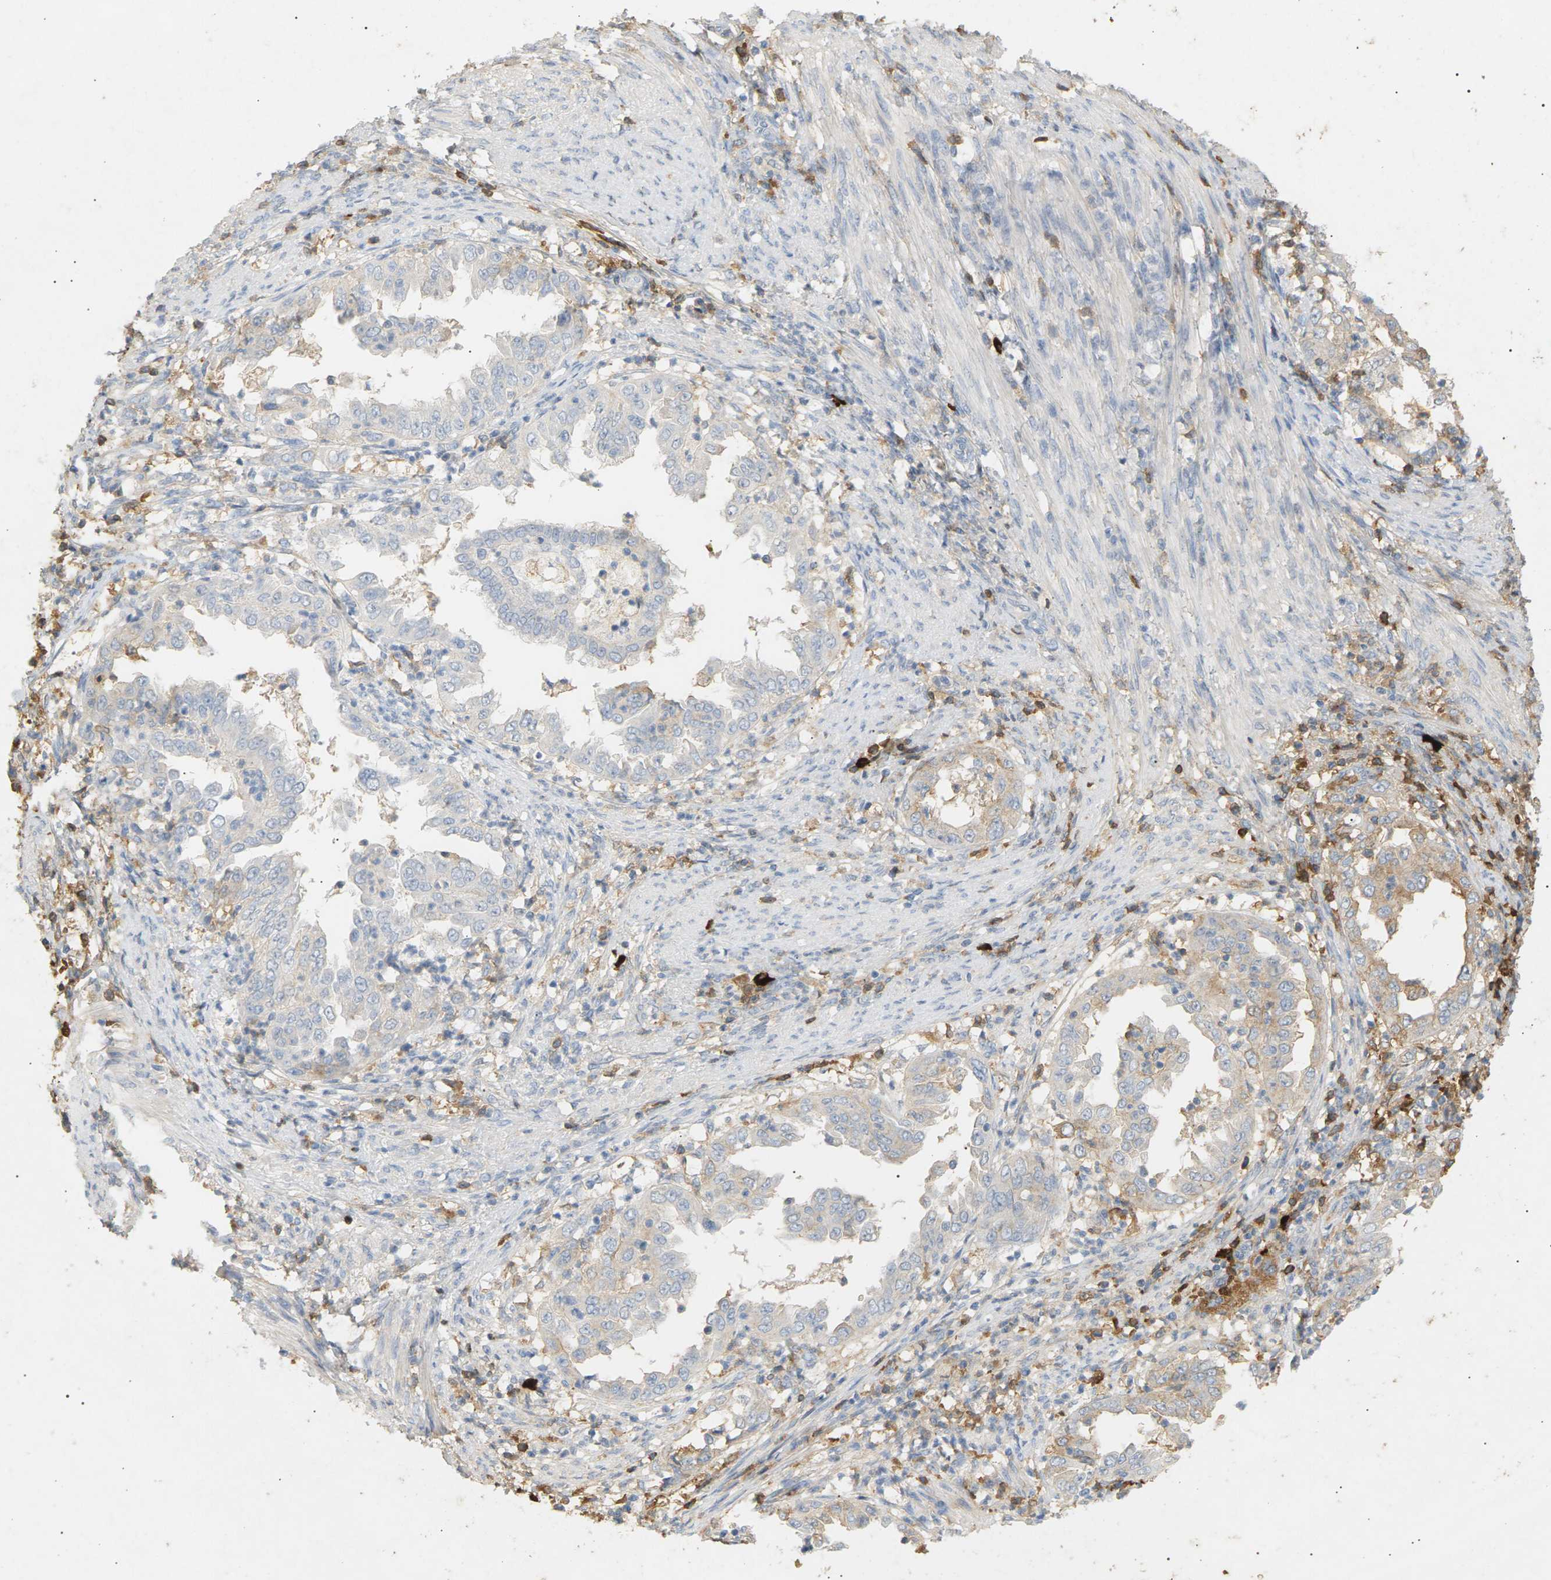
{"staining": {"intensity": "weak", "quantity": "<25%", "location": "cytoplasmic/membranous"}, "tissue": "endometrial cancer", "cell_type": "Tumor cells", "image_type": "cancer", "snomed": [{"axis": "morphology", "description": "Adenocarcinoma, NOS"}, {"axis": "topography", "description": "Endometrium"}], "caption": "This photomicrograph is of endometrial cancer stained with IHC to label a protein in brown with the nuclei are counter-stained blue. There is no positivity in tumor cells.", "gene": "IGLC3", "patient": {"sex": "female", "age": 85}}